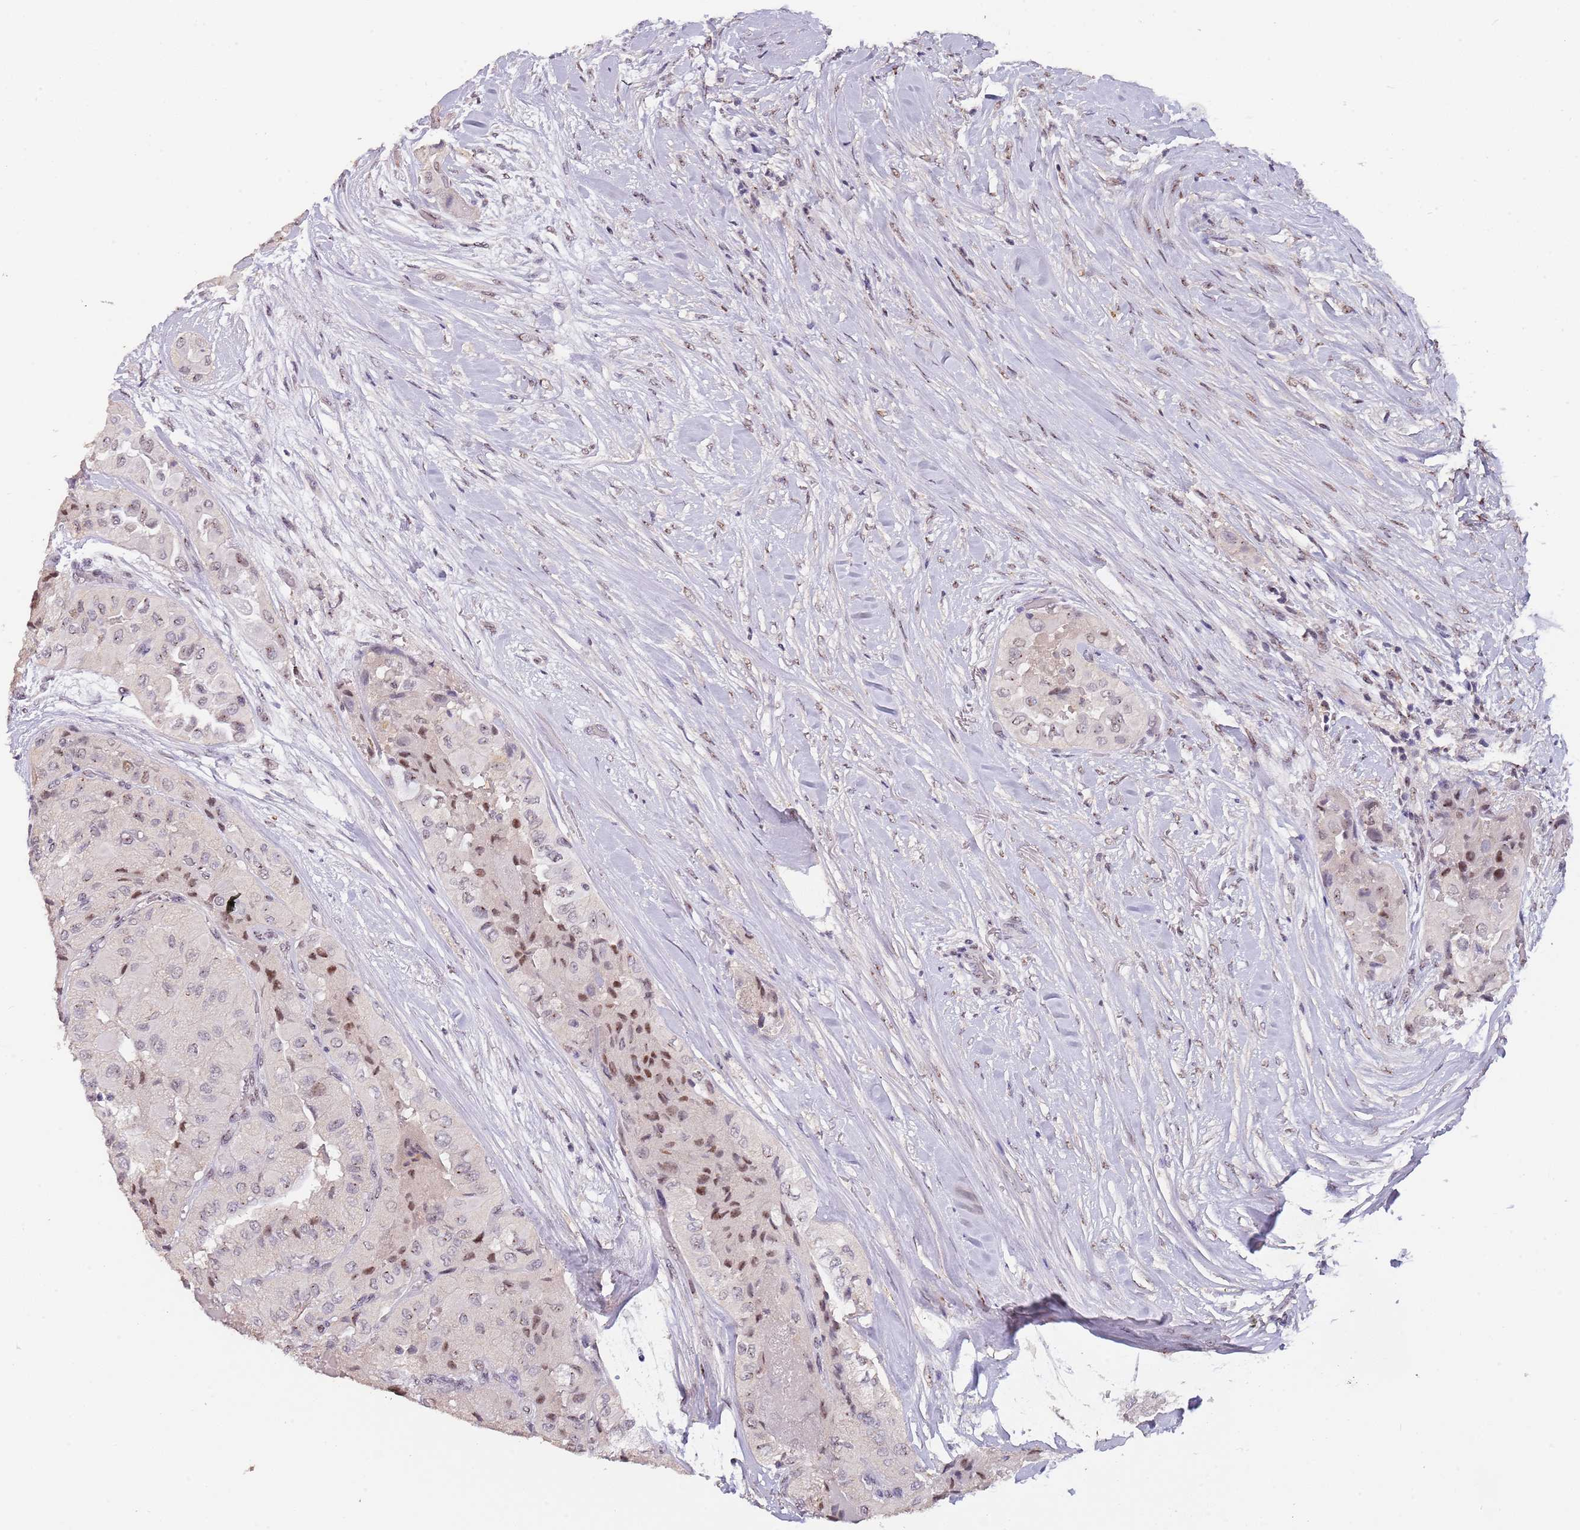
{"staining": {"intensity": "moderate", "quantity": "<25%", "location": "nuclear"}, "tissue": "thyroid cancer", "cell_type": "Tumor cells", "image_type": "cancer", "snomed": [{"axis": "morphology", "description": "Normal tissue, NOS"}, {"axis": "morphology", "description": "Papillary adenocarcinoma, NOS"}, {"axis": "topography", "description": "Thyroid gland"}], "caption": "IHC photomicrograph of thyroid papillary adenocarcinoma stained for a protein (brown), which displays low levels of moderate nuclear positivity in about <25% of tumor cells.", "gene": "CIZ1", "patient": {"sex": "female", "age": 59}}